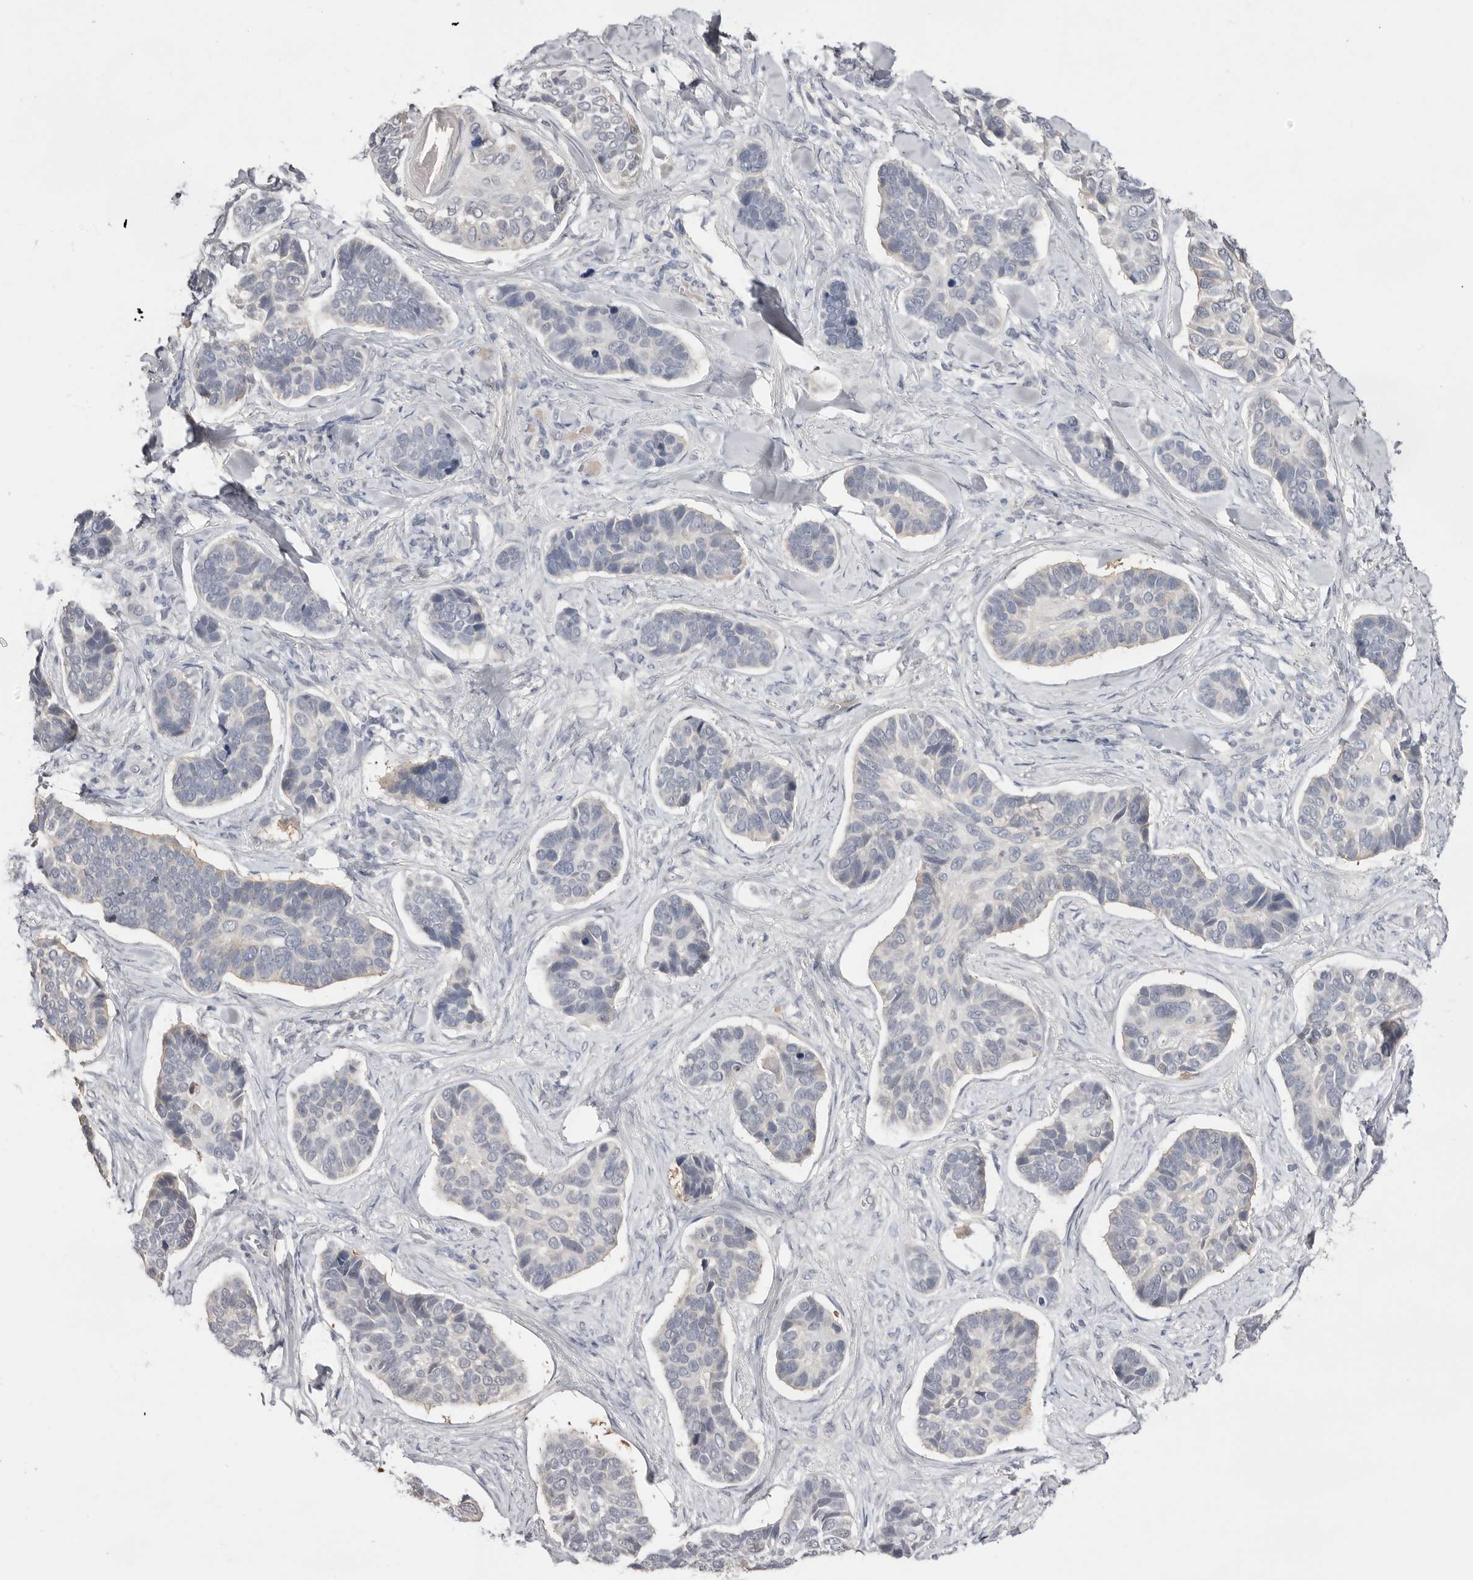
{"staining": {"intensity": "weak", "quantity": "25%-75%", "location": "cytoplasmic/membranous"}, "tissue": "skin cancer", "cell_type": "Tumor cells", "image_type": "cancer", "snomed": [{"axis": "morphology", "description": "Basal cell carcinoma"}, {"axis": "topography", "description": "Skin"}], "caption": "An image of skin basal cell carcinoma stained for a protein displays weak cytoplasmic/membranous brown staining in tumor cells.", "gene": "DOP1A", "patient": {"sex": "male", "age": 62}}